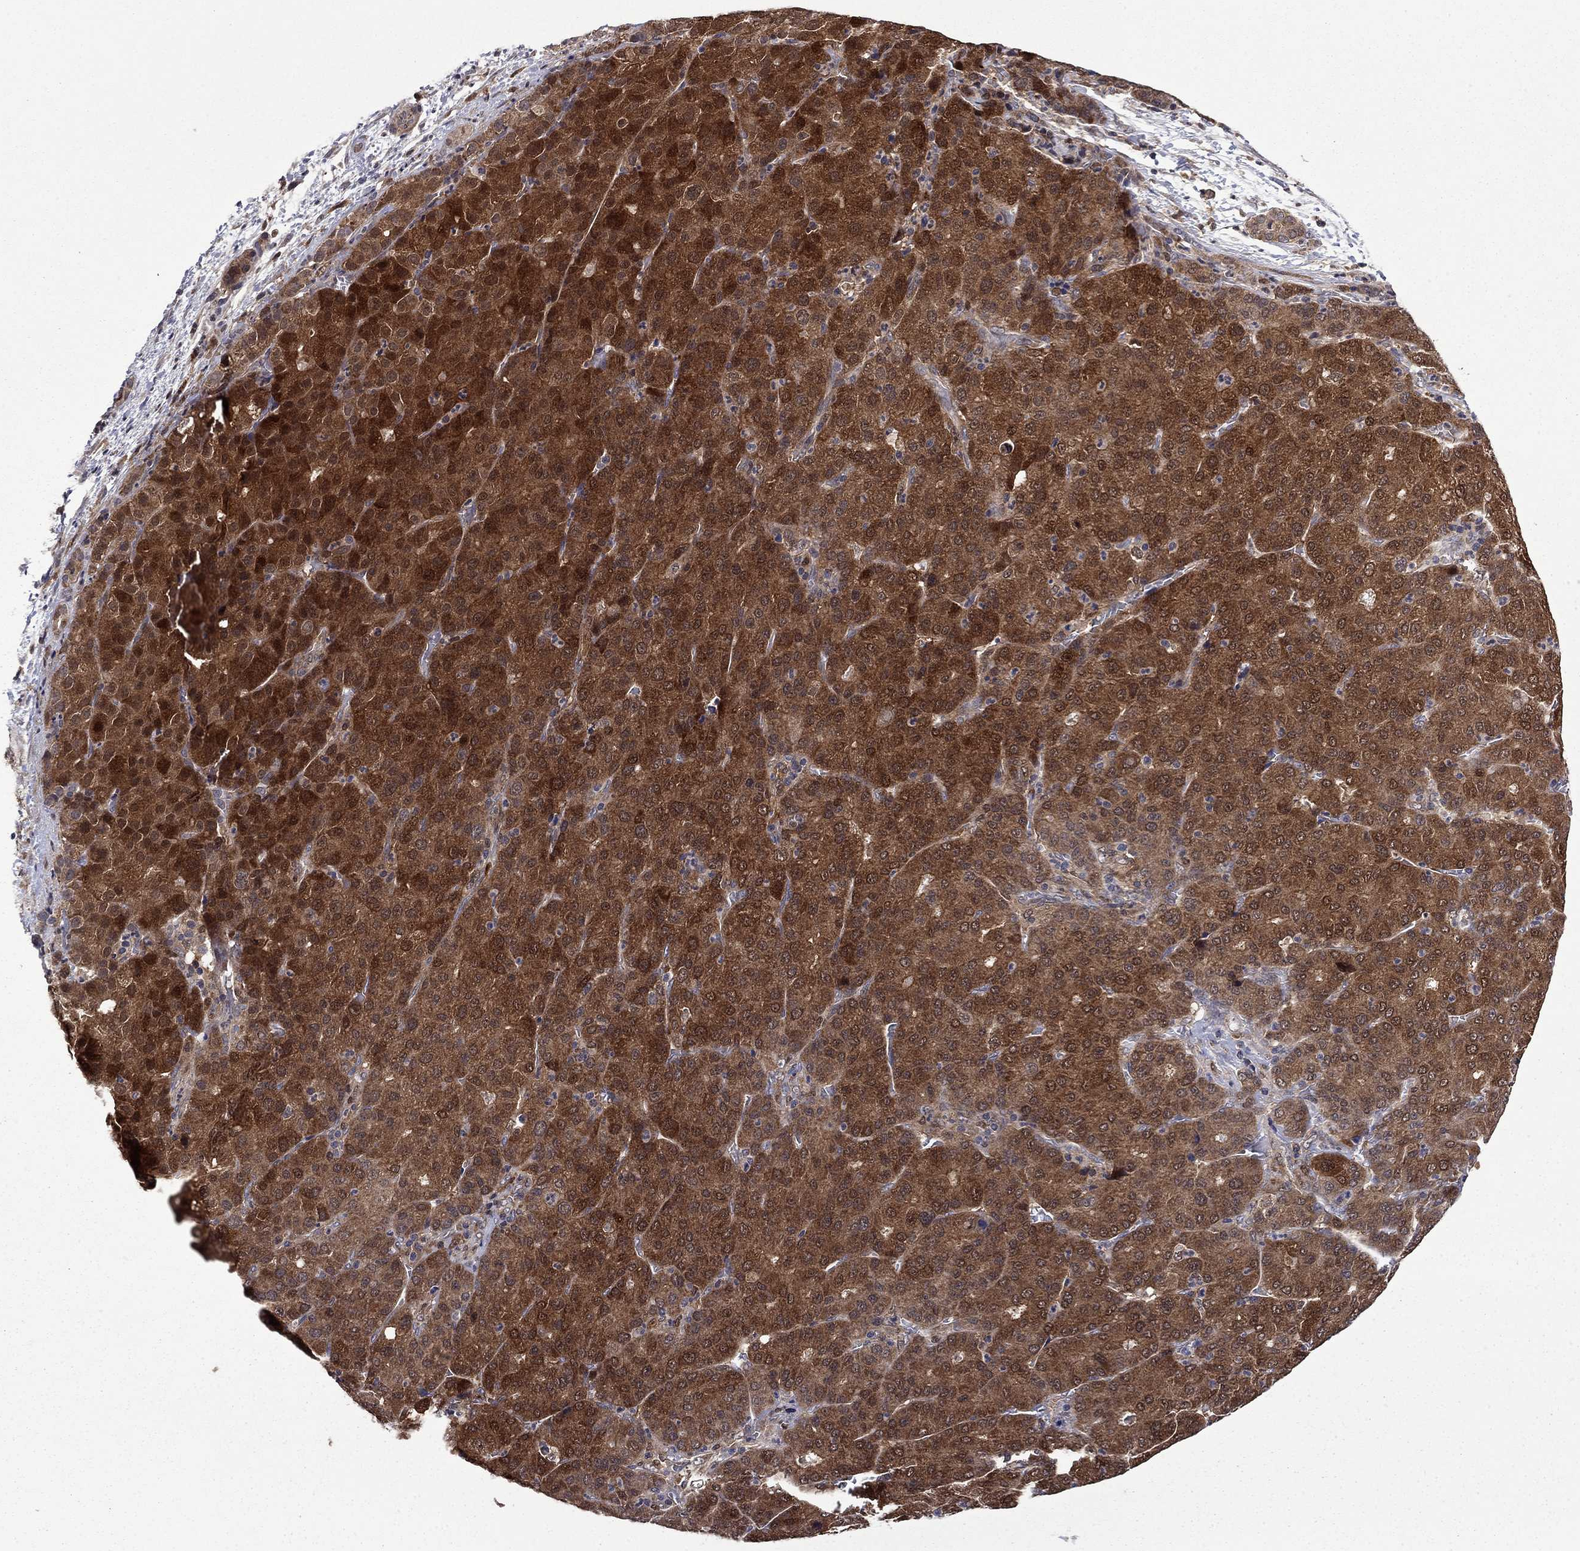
{"staining": {"intensity": "moderate", "quantity": "25%-75%", "location": "cytoplasmic/membranous"}, "tissue": "liver cancer", "cell_type": "Tumor cells", "image_type": "cancer", "snomed": [{"axis": "morphology", "description": "Carcinoma, Hepatocellular, NOS"}, {"axis": "topography", "description": "Liver"}], "caption": "The micrograph displays immunohistochemical staining of liver cancer (hepatocellular carcinoma). There is moderate cytoplasmic/membranous staining is appreciated in about 25%-75% of tumor cells.", "gene": "TPMT", "patient": {"sex": "male", "age": 65}}